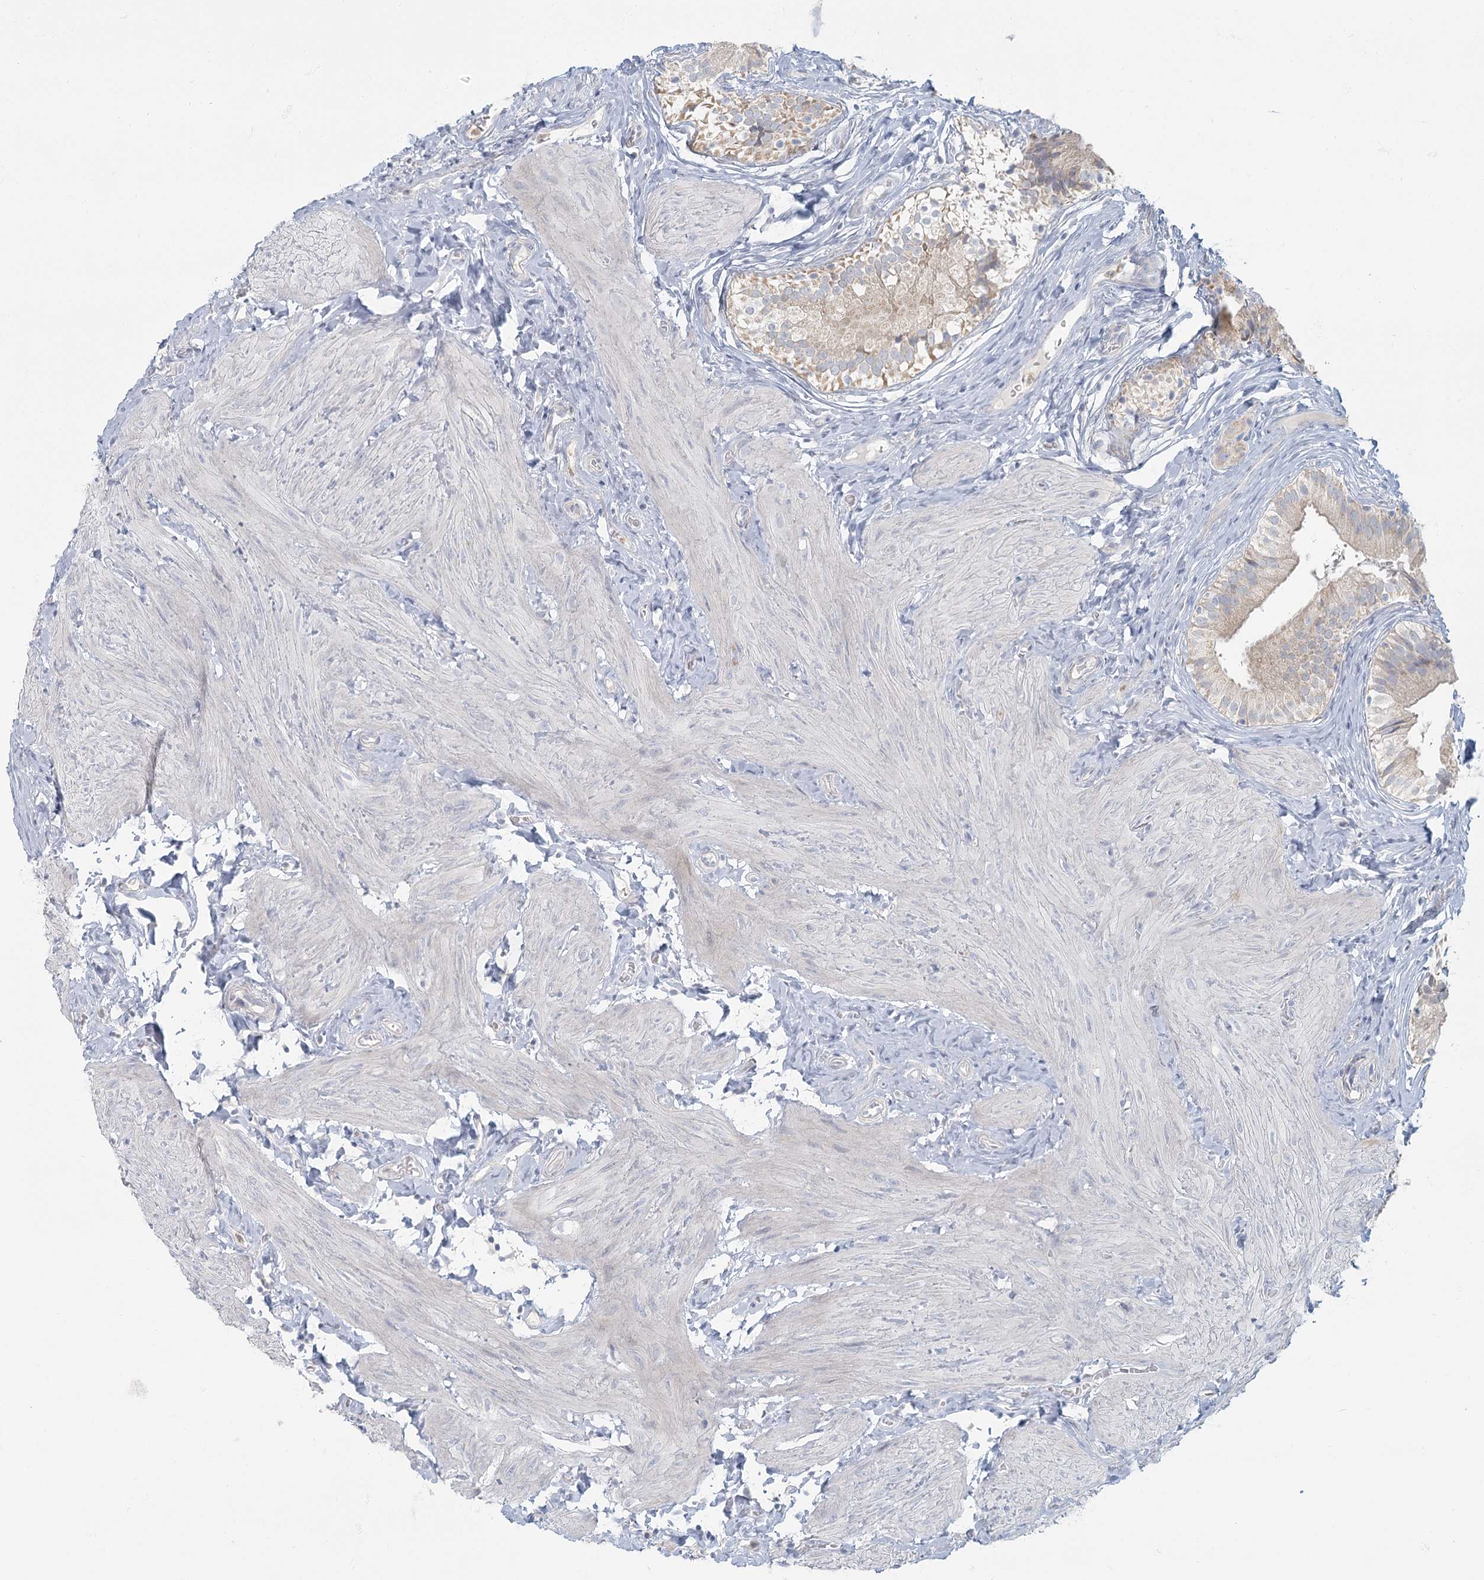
{"staining": {"intensity": "weak", "quantity": "25%-75%", "location": "cytoplasmic/membranous"}, "tissue": "gallbladder", "cell_type": "Glandular cells", "image_type": "normal", "snomed": [{"axis": "morphology", "description": "Normal tissue, NOS"}, {"axis": "topography", "description": "Gallbladder"}], "caption": "Immunohistochemistry (IHC) photomicrograph of benign gallbladder: gallbladder stained using immunohistochemistry (IHC) demonstrates low levels of weak protein expression localized specifically in the cytoplasmic/membranous of glandular cells, appearing as a cytoplasmic/membranous brown color.", "gene": "FAM110C", "patient": {"sex": "female", "age": 47}}